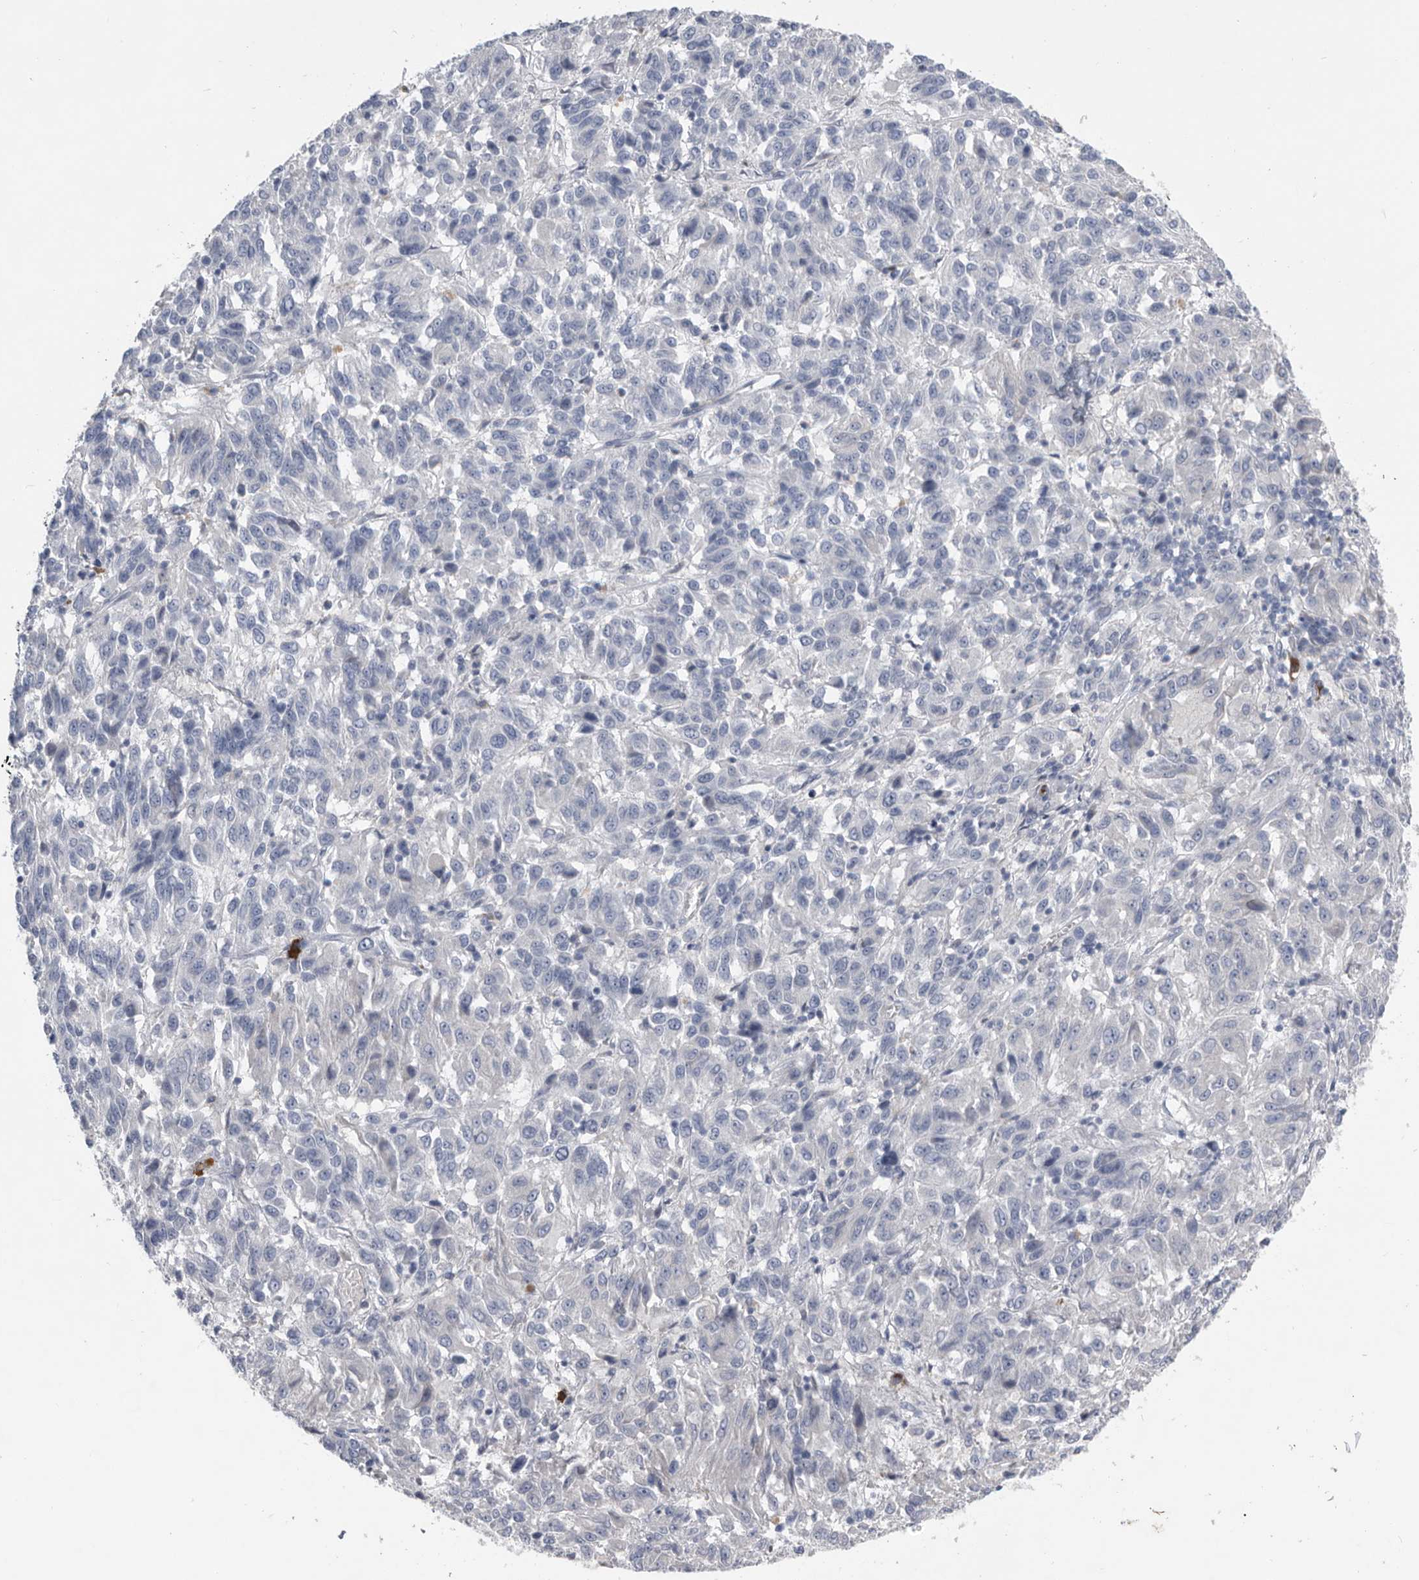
{"staining": {"intensity": "negative", "quantity": "none", "location": "none"}, "tissue": "melanoma", "cell_type": "Tumor cells", "image_type": "cancer", "snomed": [{"axis": "morphology", "description": "Malignant melanoma, Metastatic site"}, {"axis": "topography", "description": "Lung"}], "caption": "The micrograph reveals no significant staining in tumor cells of malignant melanoma (metastatic site). The staining is performed using DAB brown chromogen with nuclei counter-stained in using hematoxylin.", "gene": "BTBD6", "patient": {"sex": "male", "age": 64}}